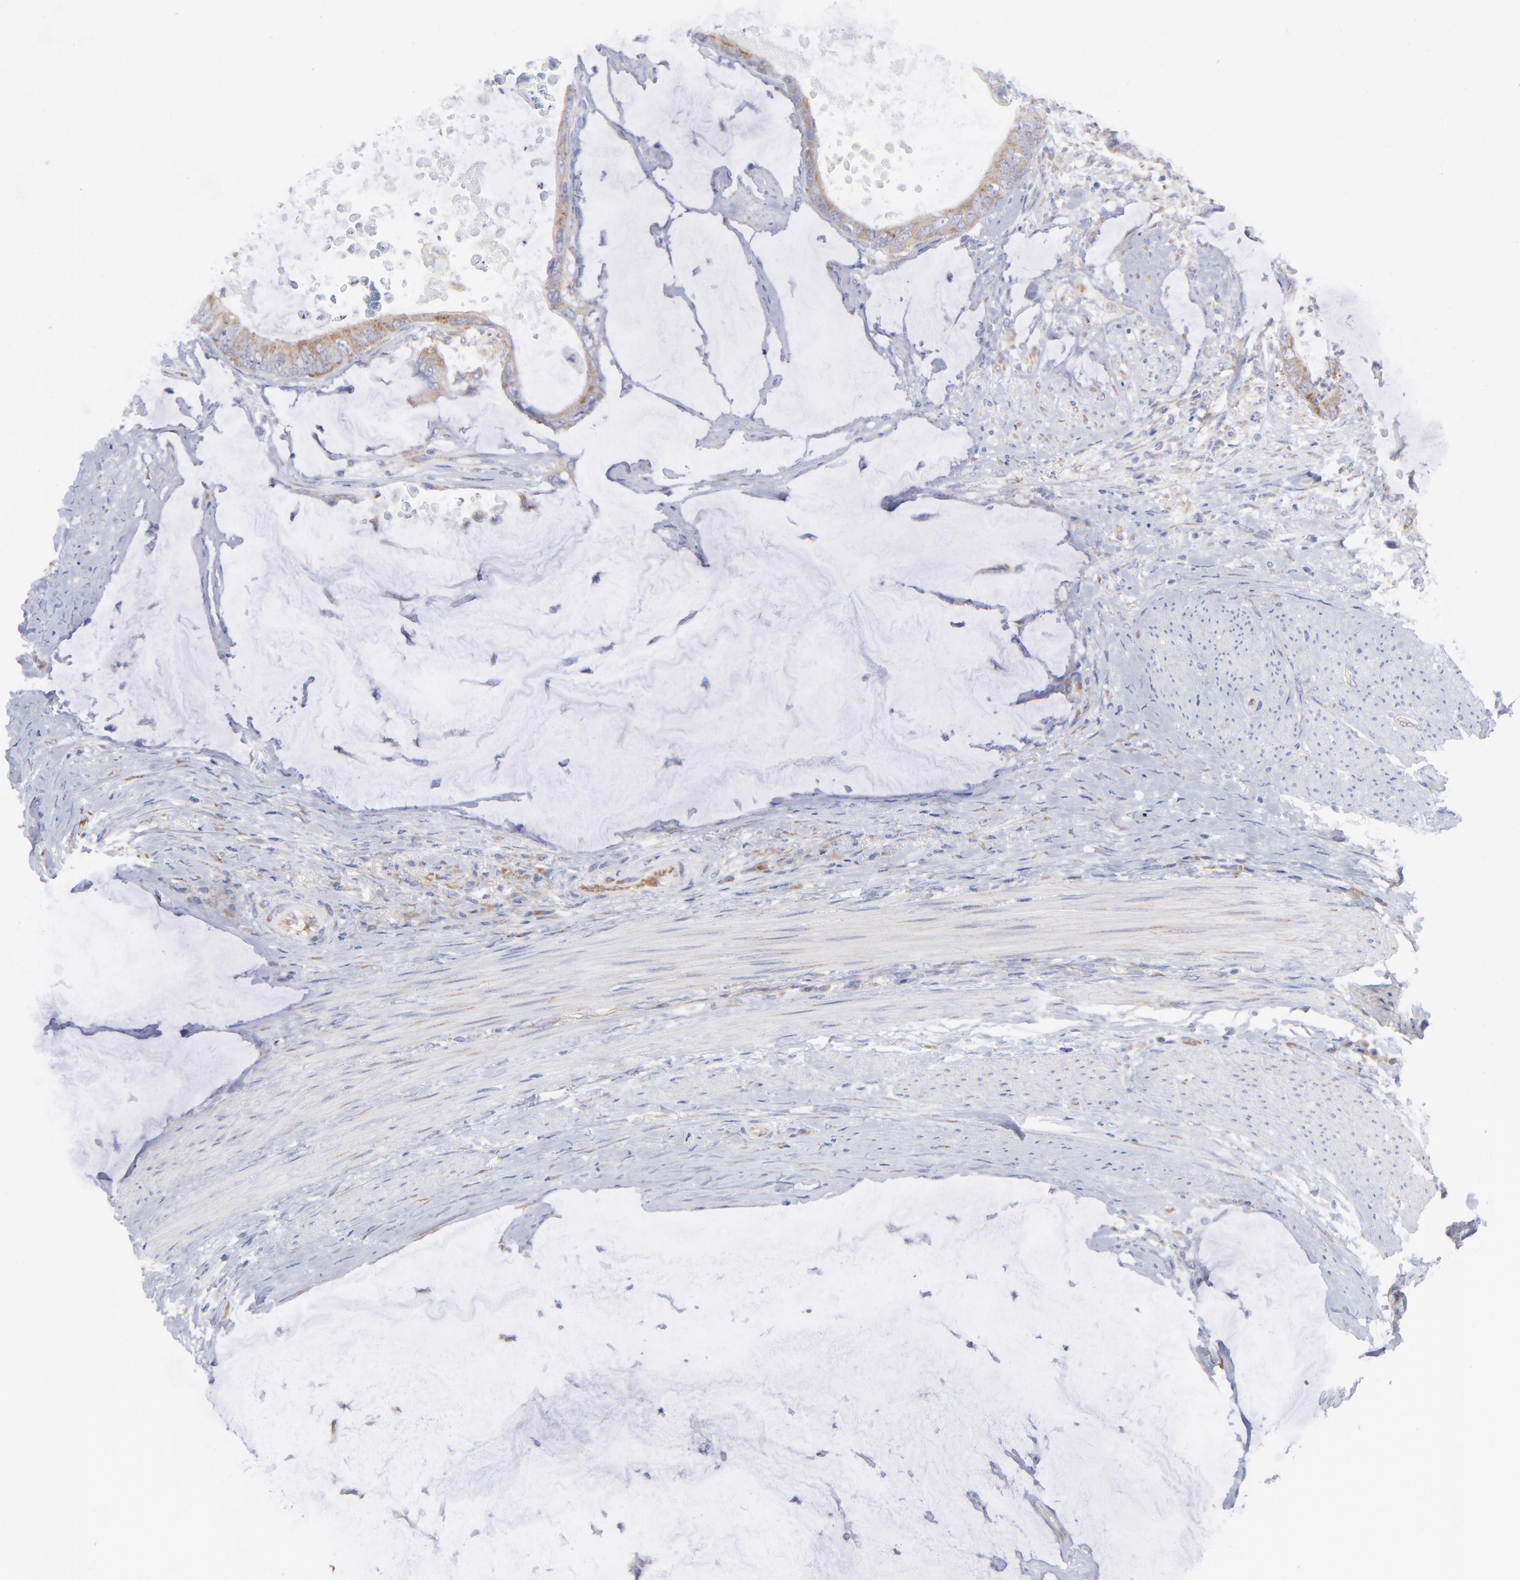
{"staining": {"intensity": "weak", "quantity": ">75%", "location": "cytoplasmic/membranous"}, "tissue": "colorectal cancer", "cell_type": "Tumor cells", "image_type": "cancer", "snomed": [{"axis": "morphology", "description": "Normal tissue, NOS"}, {"axis": "morphology", "description": "Adenocarcinoma, NOS"}, {"axis": "topography", "description": "Rectum"}, {"axis": "topography", "description": "Peripheral nerve tissue"}], "caption": "Brown immunohistochemical staining in human adenocarcinoma (colorectal) reveals weak cytoplasmic/membranous positivity in approximately >75% of tumor cells. The staining was performed using DAB to visualize the protein expression in brown, while the nuclei were stained in blue with hematoxylin (Magnification: 20x).", "gene": "EIF2AK2", "patient": {"sex": "female", "age": 77}}